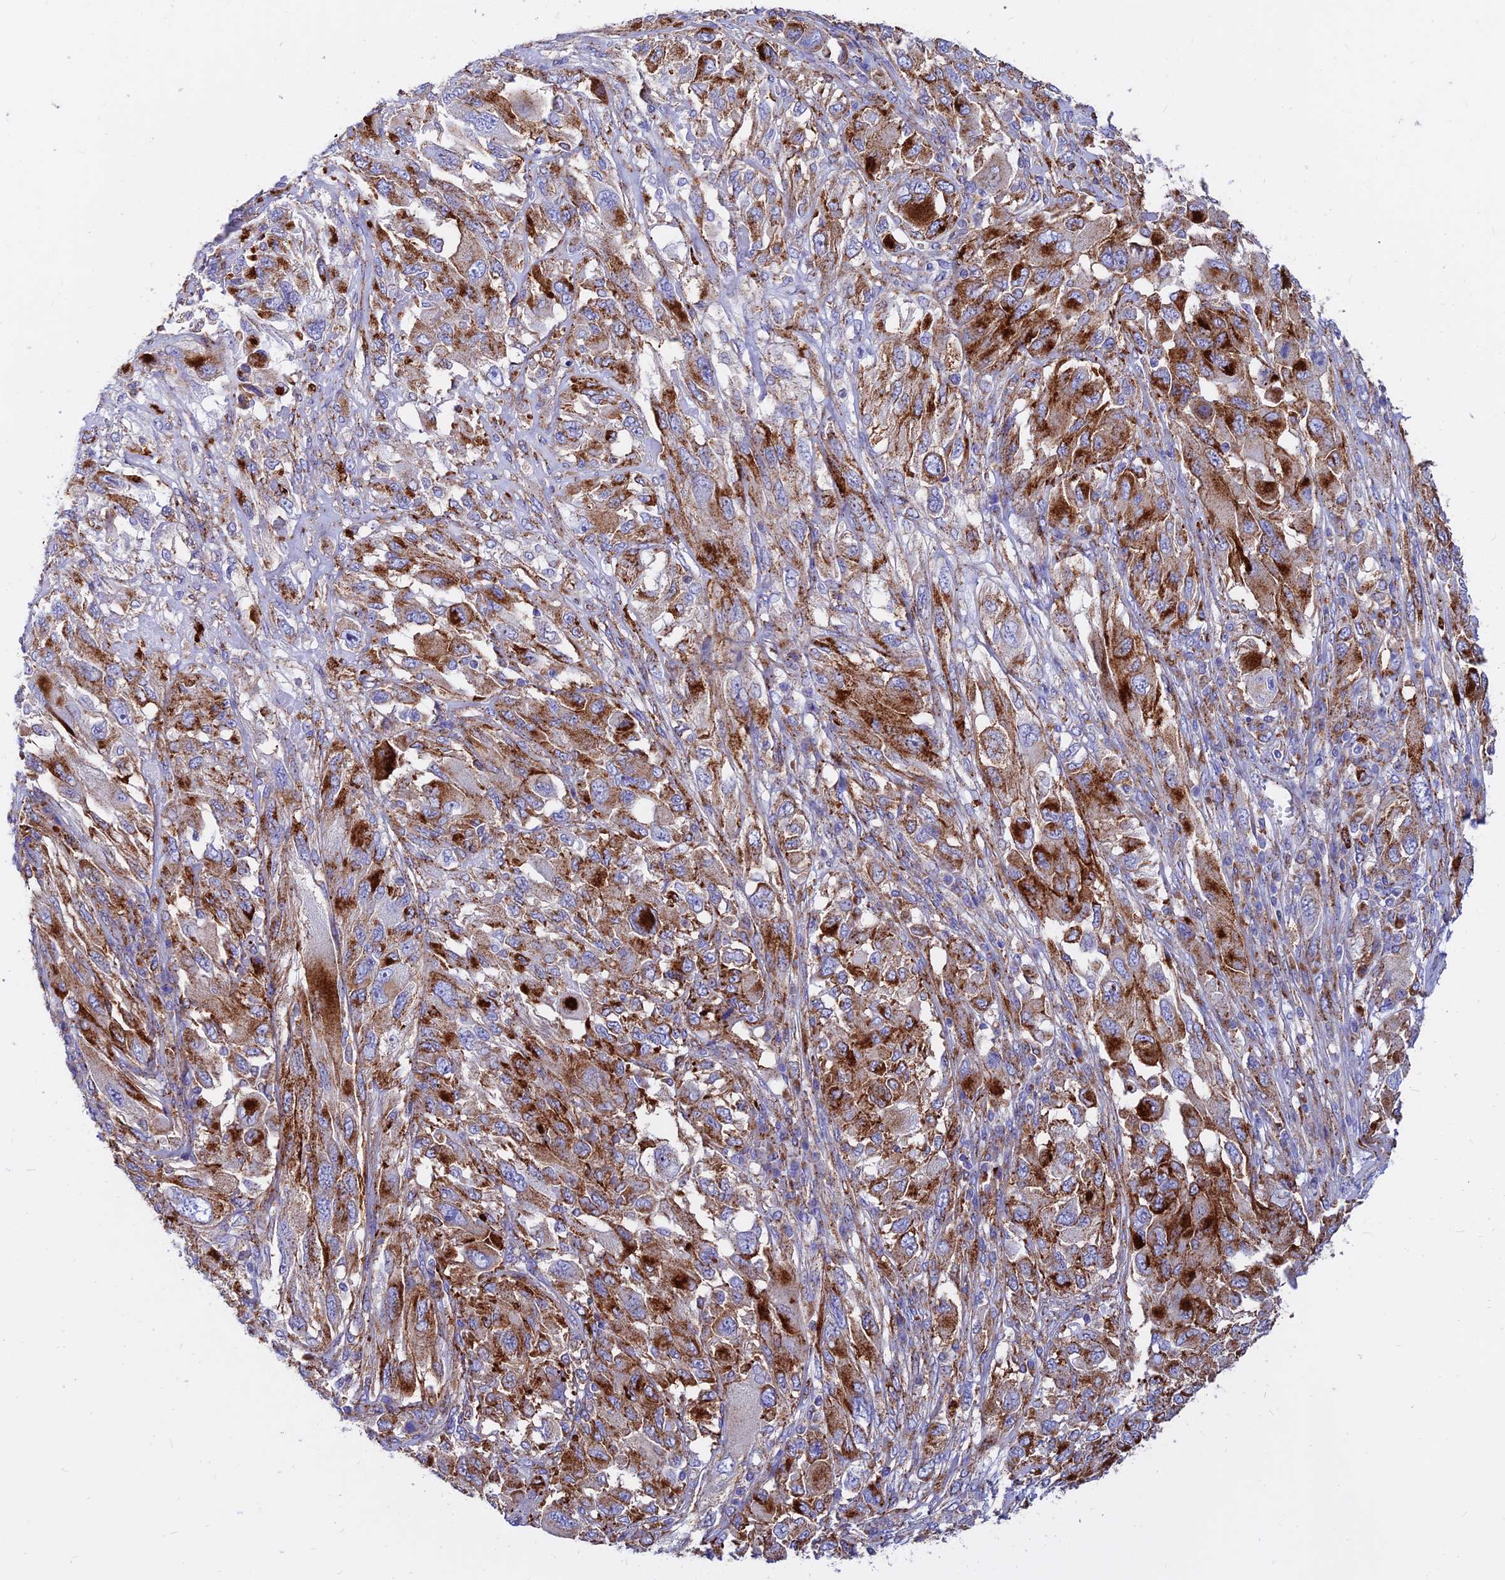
{"staining": {"intensity": "strong", "quantity": ">75%", "location": "cytoplasmic/membranous"}, "tissue": "melanoma", "cell_type": "Tumor cells", "image_type": "cancer", "snomed": [{"axis": "morphology", "description": "Malignant melanoma, NOS"}, {"axis": "topography", "description": "Skin"}], "caption": "The immunohistochemical stain highlights strong cytoplasmic/membranous expression in tumor cells of melanoma tissue.", "gene": "SPNS1", "patient": {"sex": "female", "age": 91}}